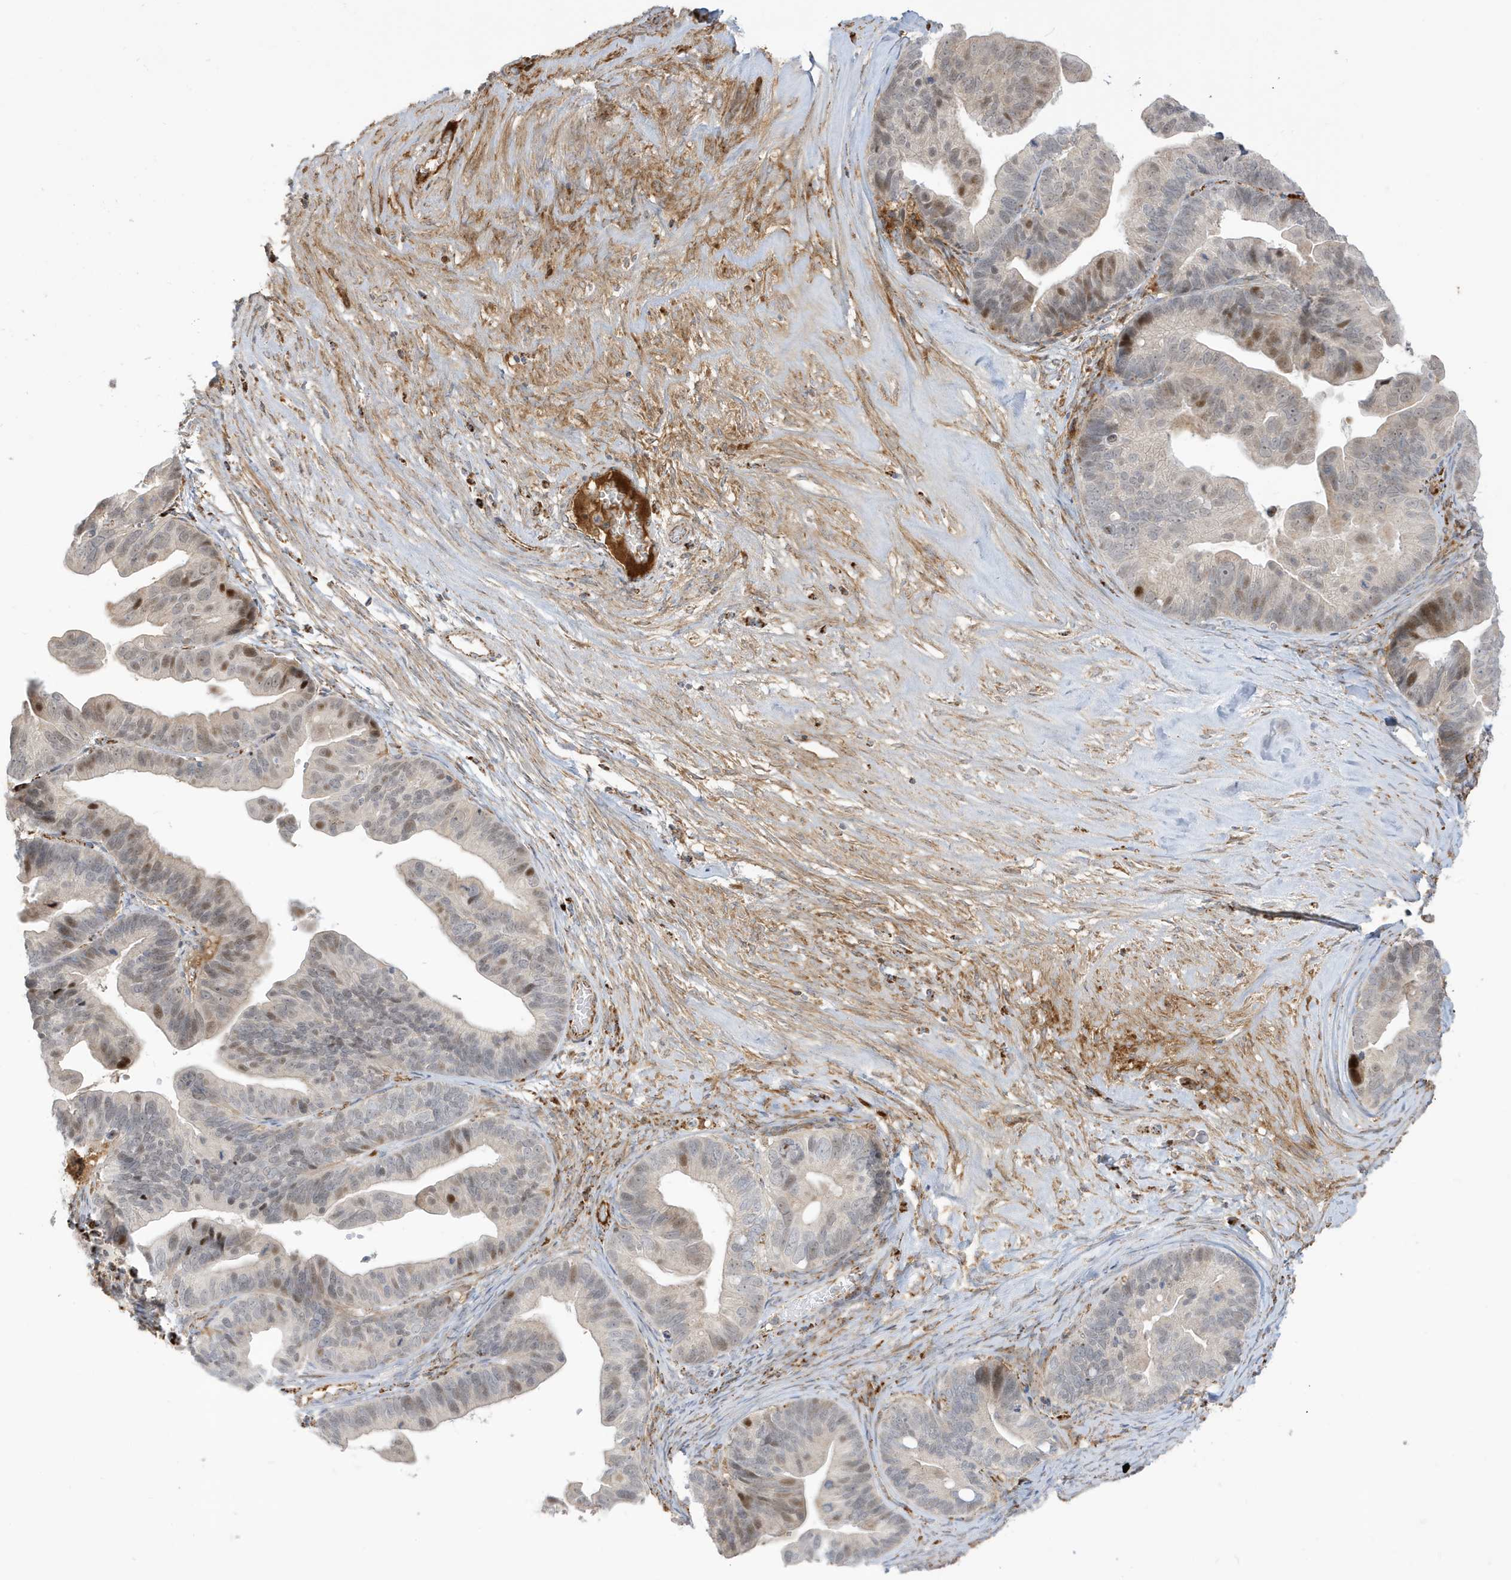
{"staining": {"intensity": "moderate", "quantity": "<25%", "location": "nuclear"}, "tissue": "ovarian cancer", "cell_type": "Tumor cells", "image_type": "cancer", "snomed": [{"axis": "morphology", "description": "Cystadenocarcinoma, serous, NOS"}, {"axis": "topography", "description": "Ovary"}], "caption": "Moderate nuclear expression for a protein is appreciated in about <25% of tumor cells of serous cystadenocarcinoma (ovarian) using immunohistochemistry (IHC).", "gene": "IFT57", "patient": {"sex": "female", "age": 56}}